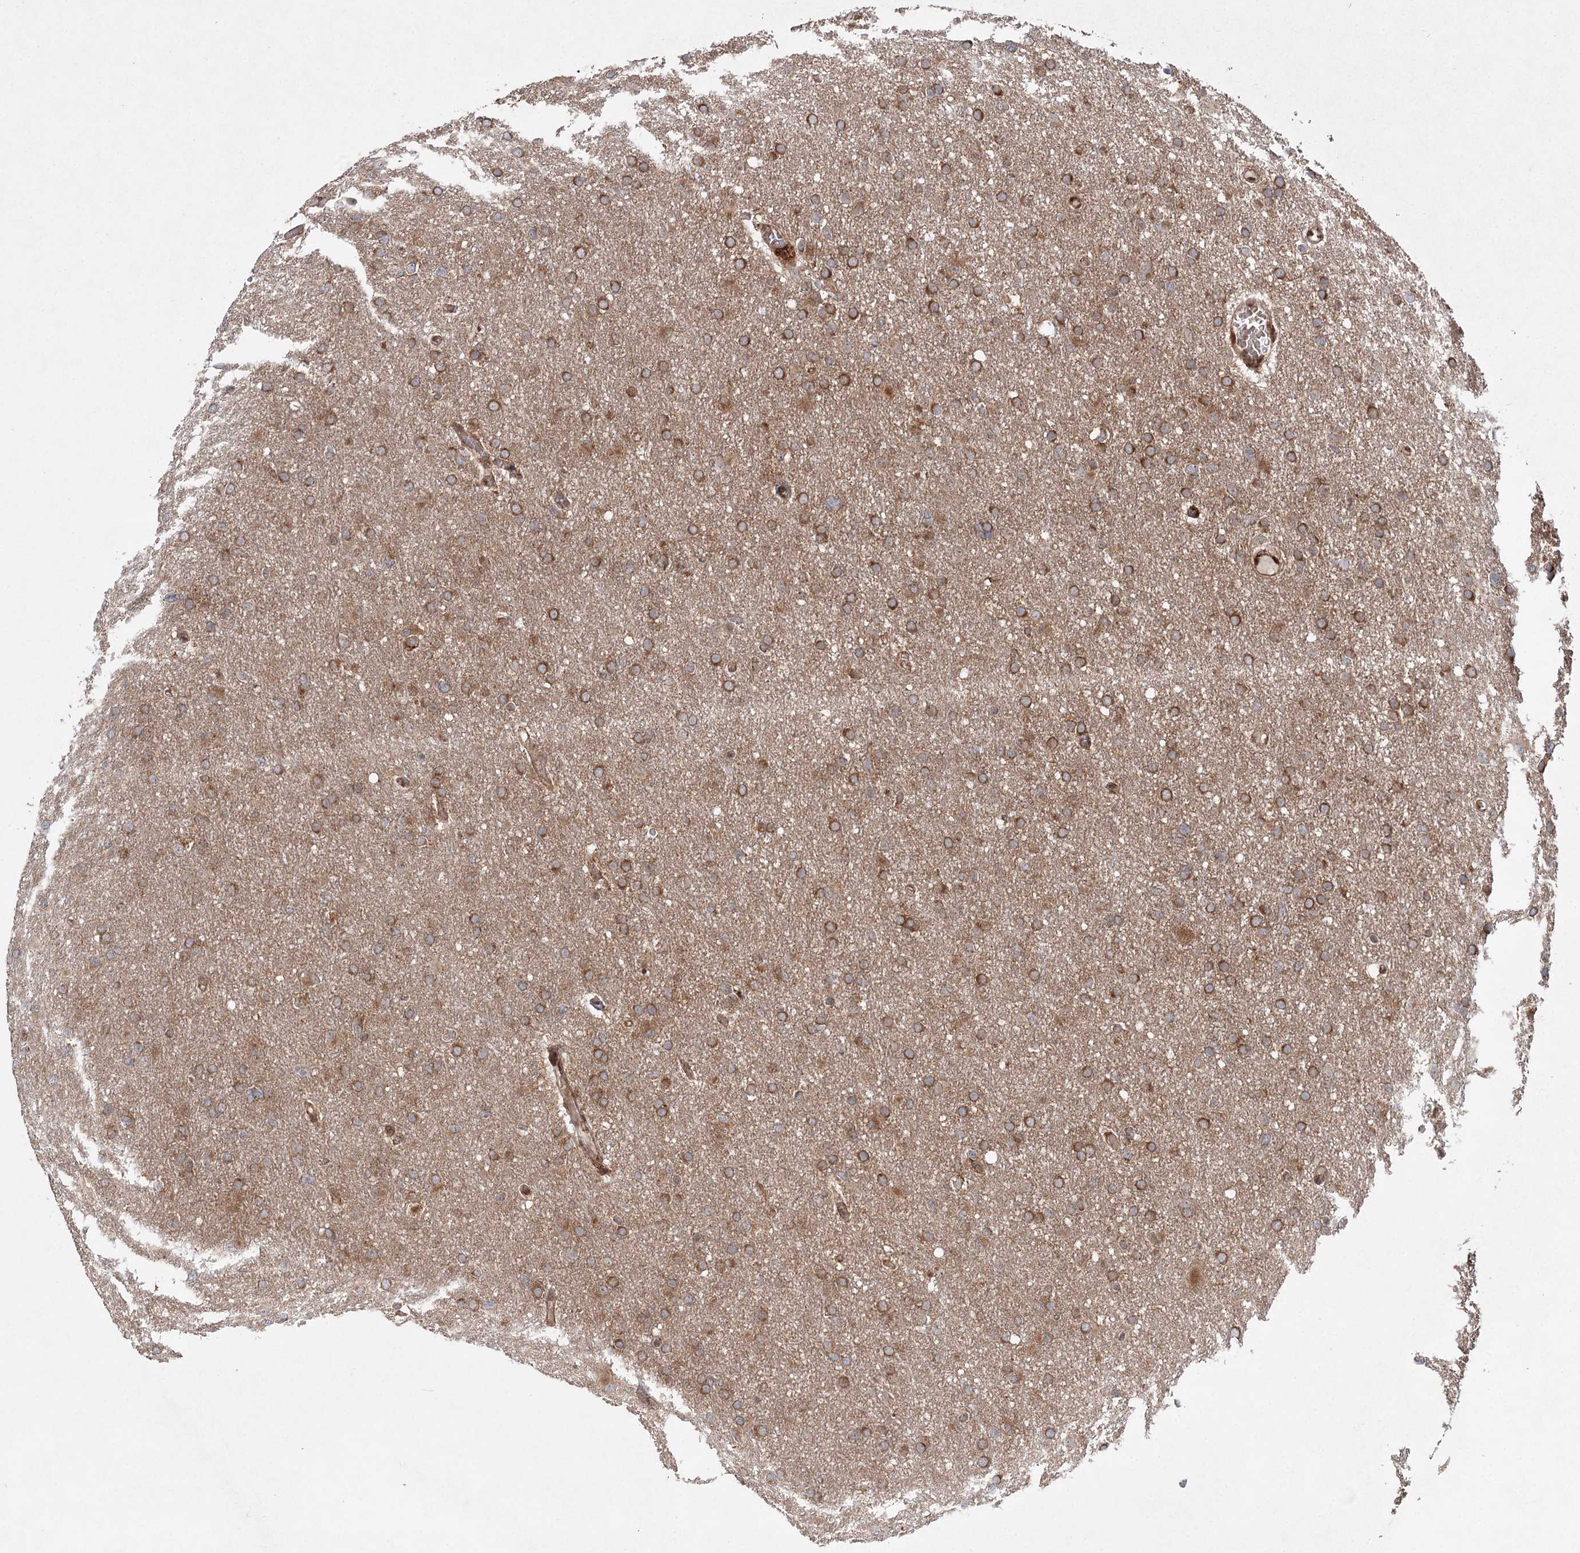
{"staining": {"intensity": "moderate", "quantity": ">75%", "location": "cytoplasmic/membranous"}, "tissue": "glioma", "cell_type": "Tumor cells", "image_type": "cancer", "snomed": [{"axis": "morphology", "description": "Glioma, malignant, High grade"}, {"axis": "topography", "description": "Cerebral cortex"}], "caption": "IHC image of human glioma stained for a protein (brown), which shows medium levels of moderate cytoplasmic/membranous positivity in approximately >75% of tumor cells.", "gene": "C12orf4", "patient": {"sex": "female", "age": 36}}